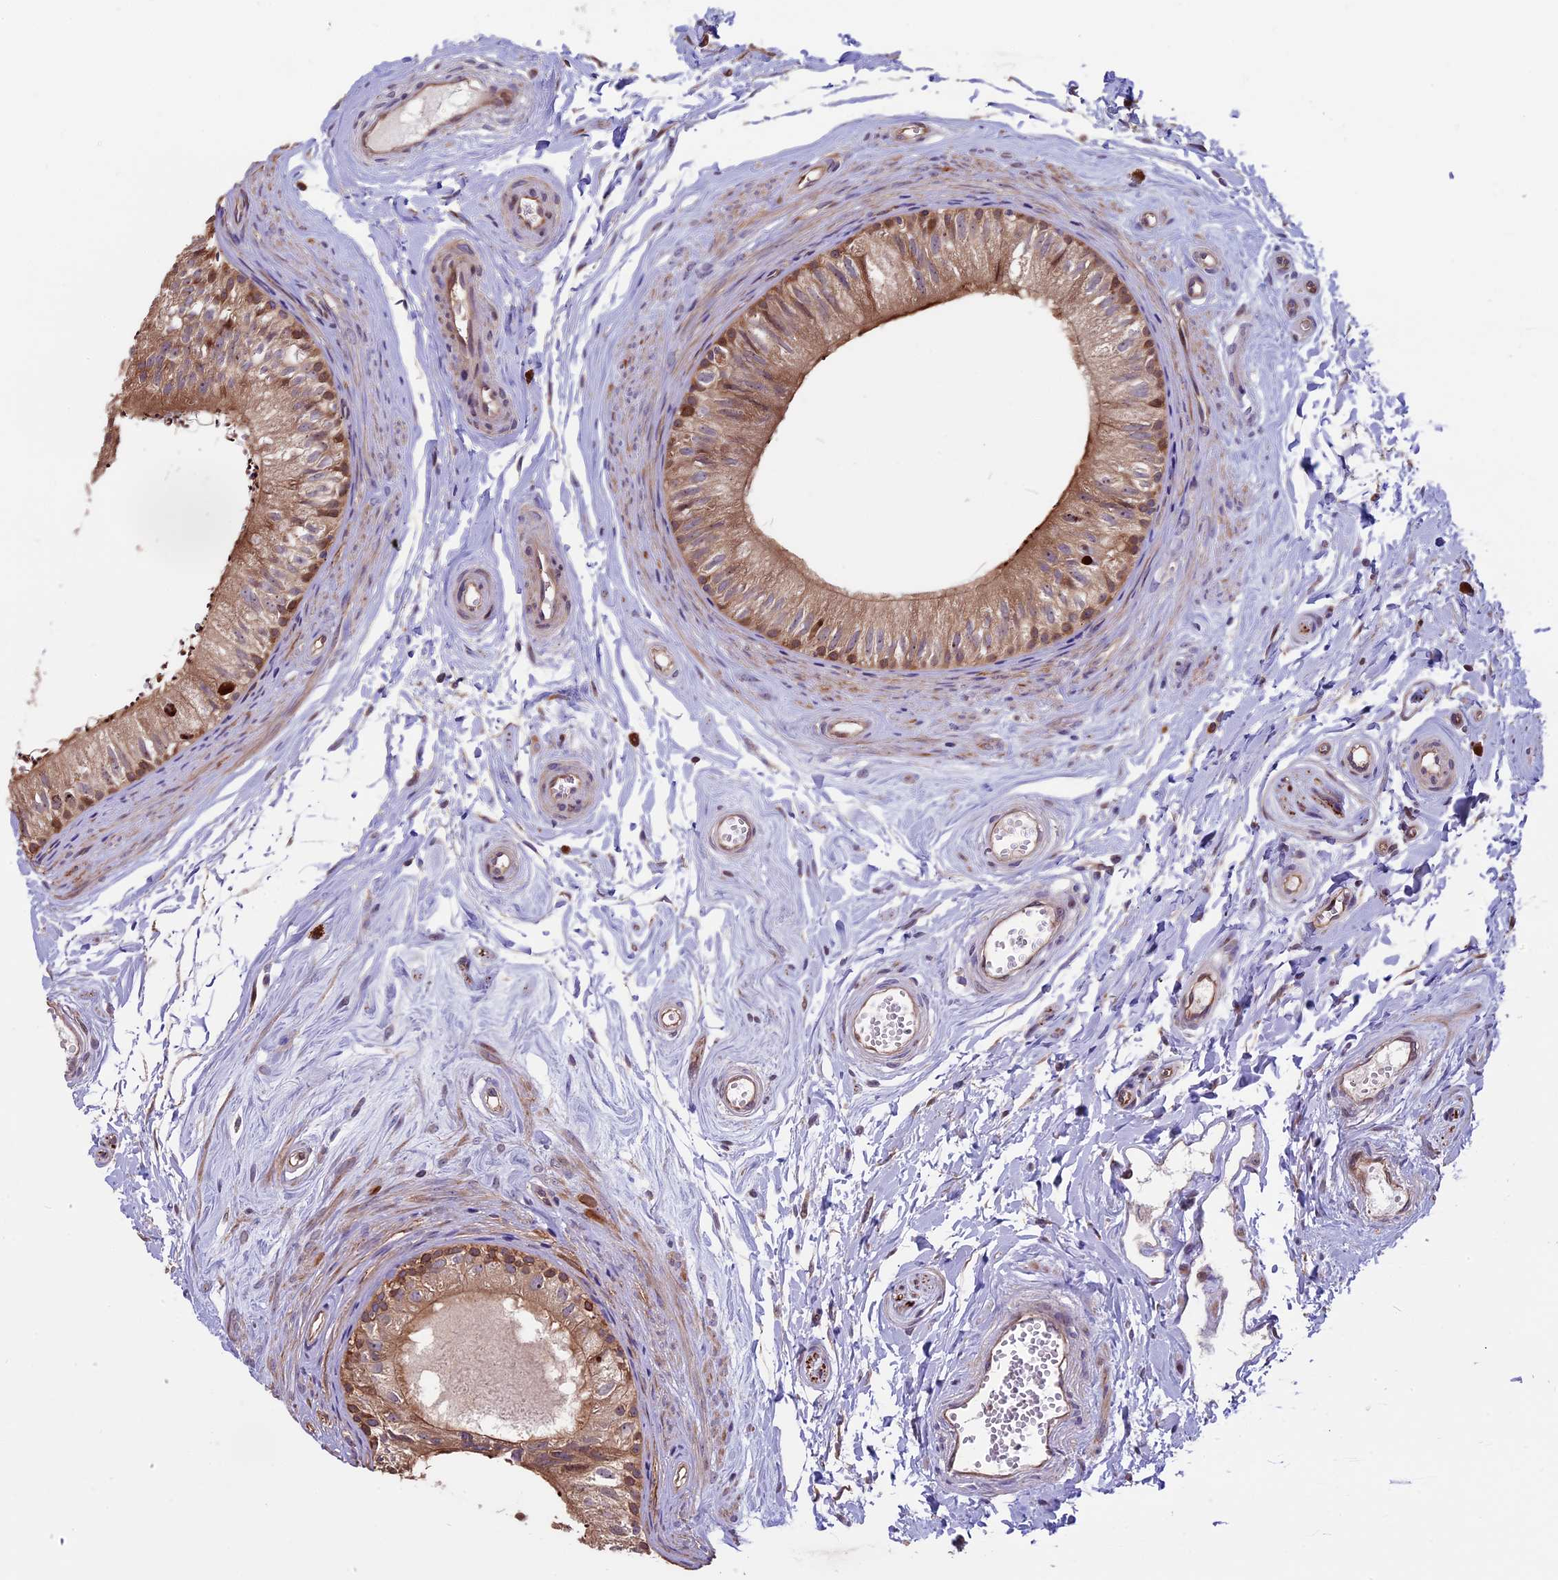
{"staining": {"intensity": "moderate", "quantity": ">75%", "location": "cytoplasmic/membranous"}, "tissue": "epididymis", "cell_type": "Glandular cells", "image_type": "normal", "snomed": [{"axis": "morphology", "description": "Normal tissue, NOS"}, {"axis": "topography", "description": "Epididymis"}], "caption": "Immunohistochemical staining of benign epididymis shows medium levels of moderate cytoplasmic/membranous expression in about >75% of glandular cells.", "gene": "VWA3A", "patient": {"sex": "male", "age": 56}}